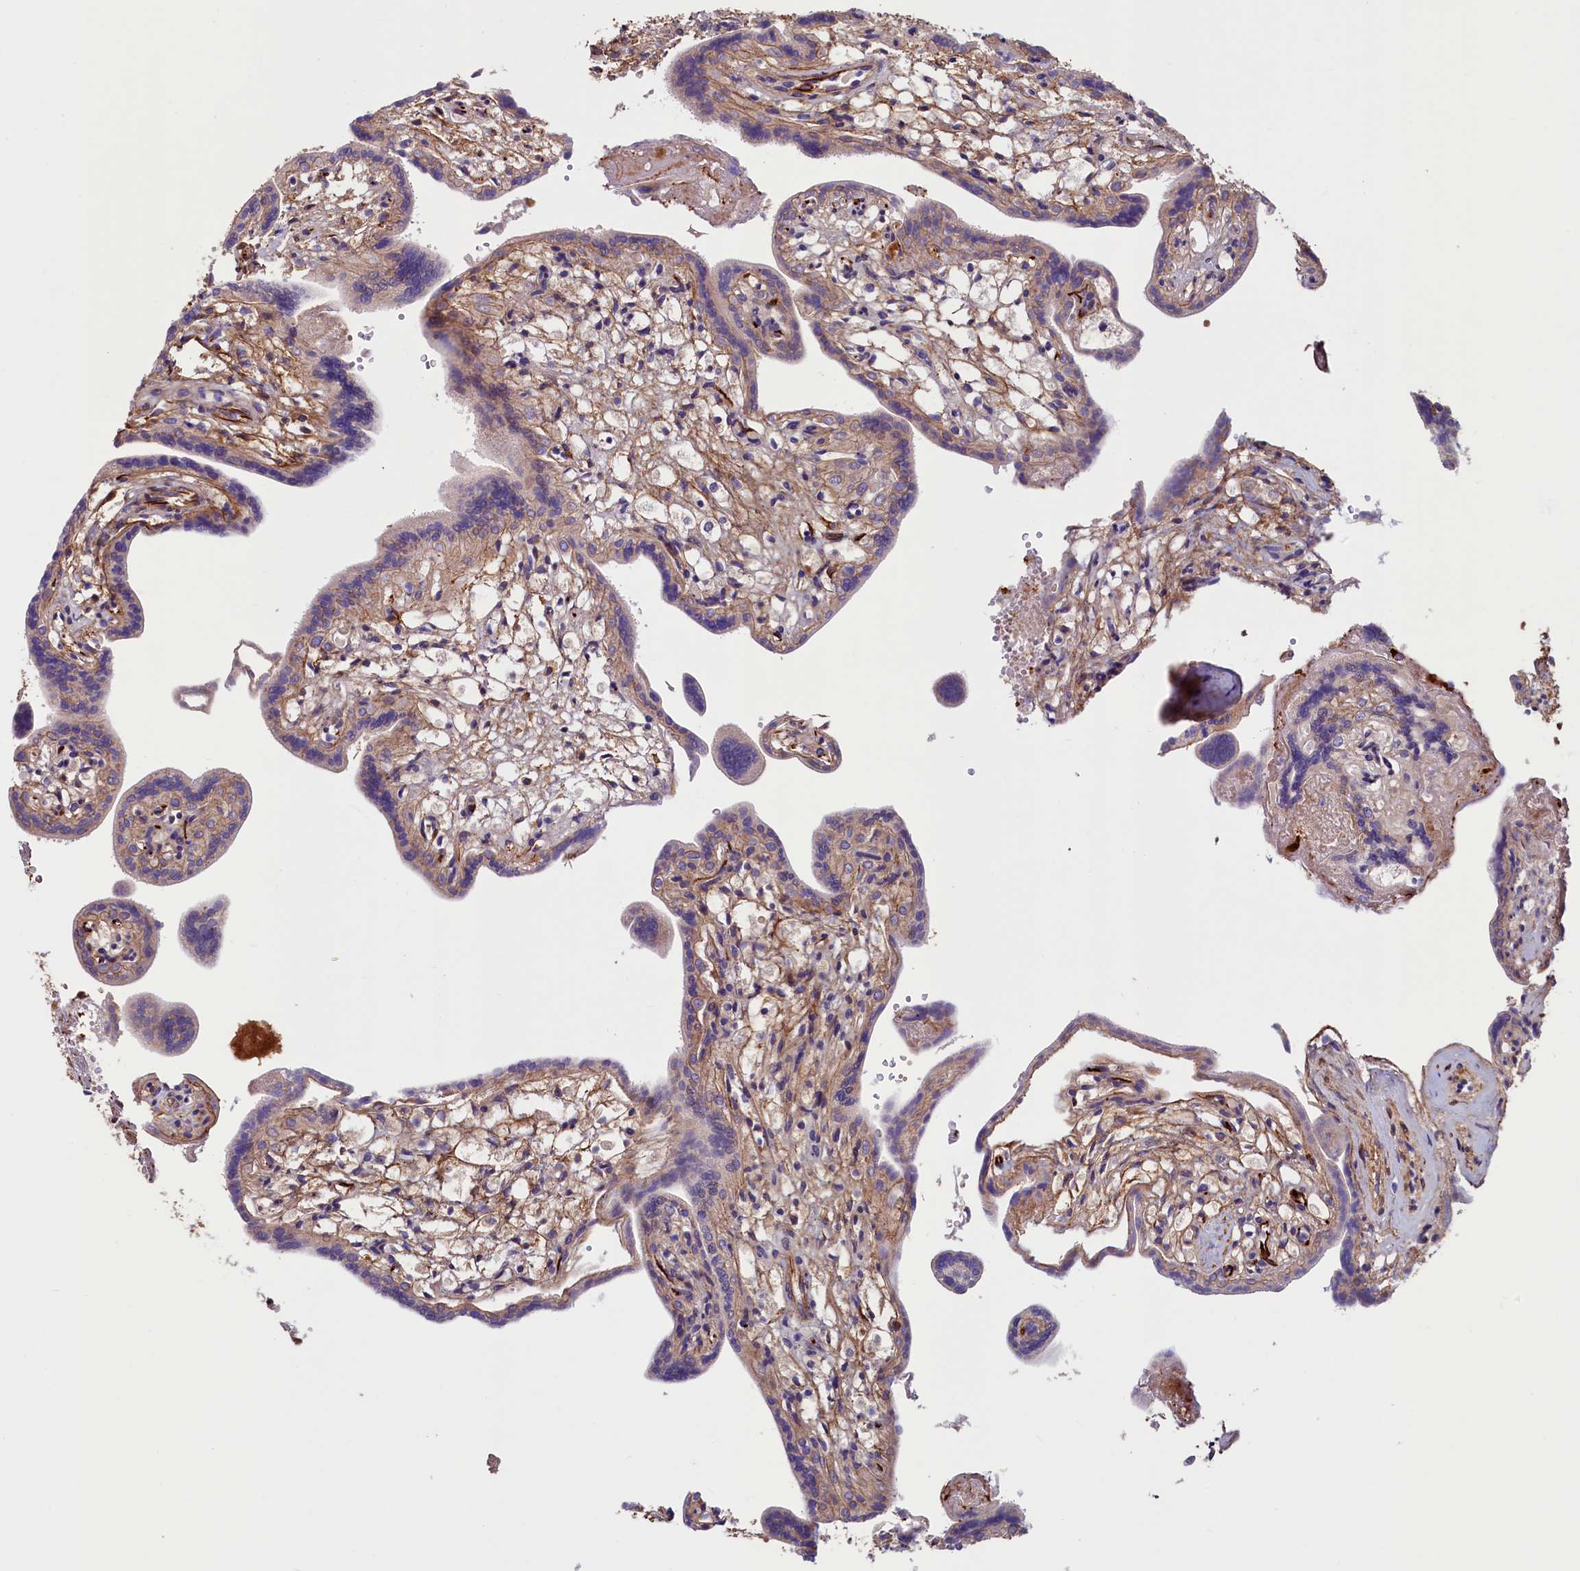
{"staining": {"intensity": "strong", "quantity": "25%-75%", "location": "cytoplasmic/membranous"}, "tissue": "placenta", "cell_type": "Trophoblastic cells", "image_type": "normal", "snomed": [{"axis": "morphology", "description": "Normal tissue, NOS"}, {"axis": "topography", "description": "Placenta"}], "caption": "A histopathology image showing strong cytoplasmic/membranous expression in about 25%-75% of trophoblastic cells in benign placenta, as visualized by brown immunohistochemical staining.", "gene": "DUOXA1", "patient": {"sex": "female", "age": 37}}